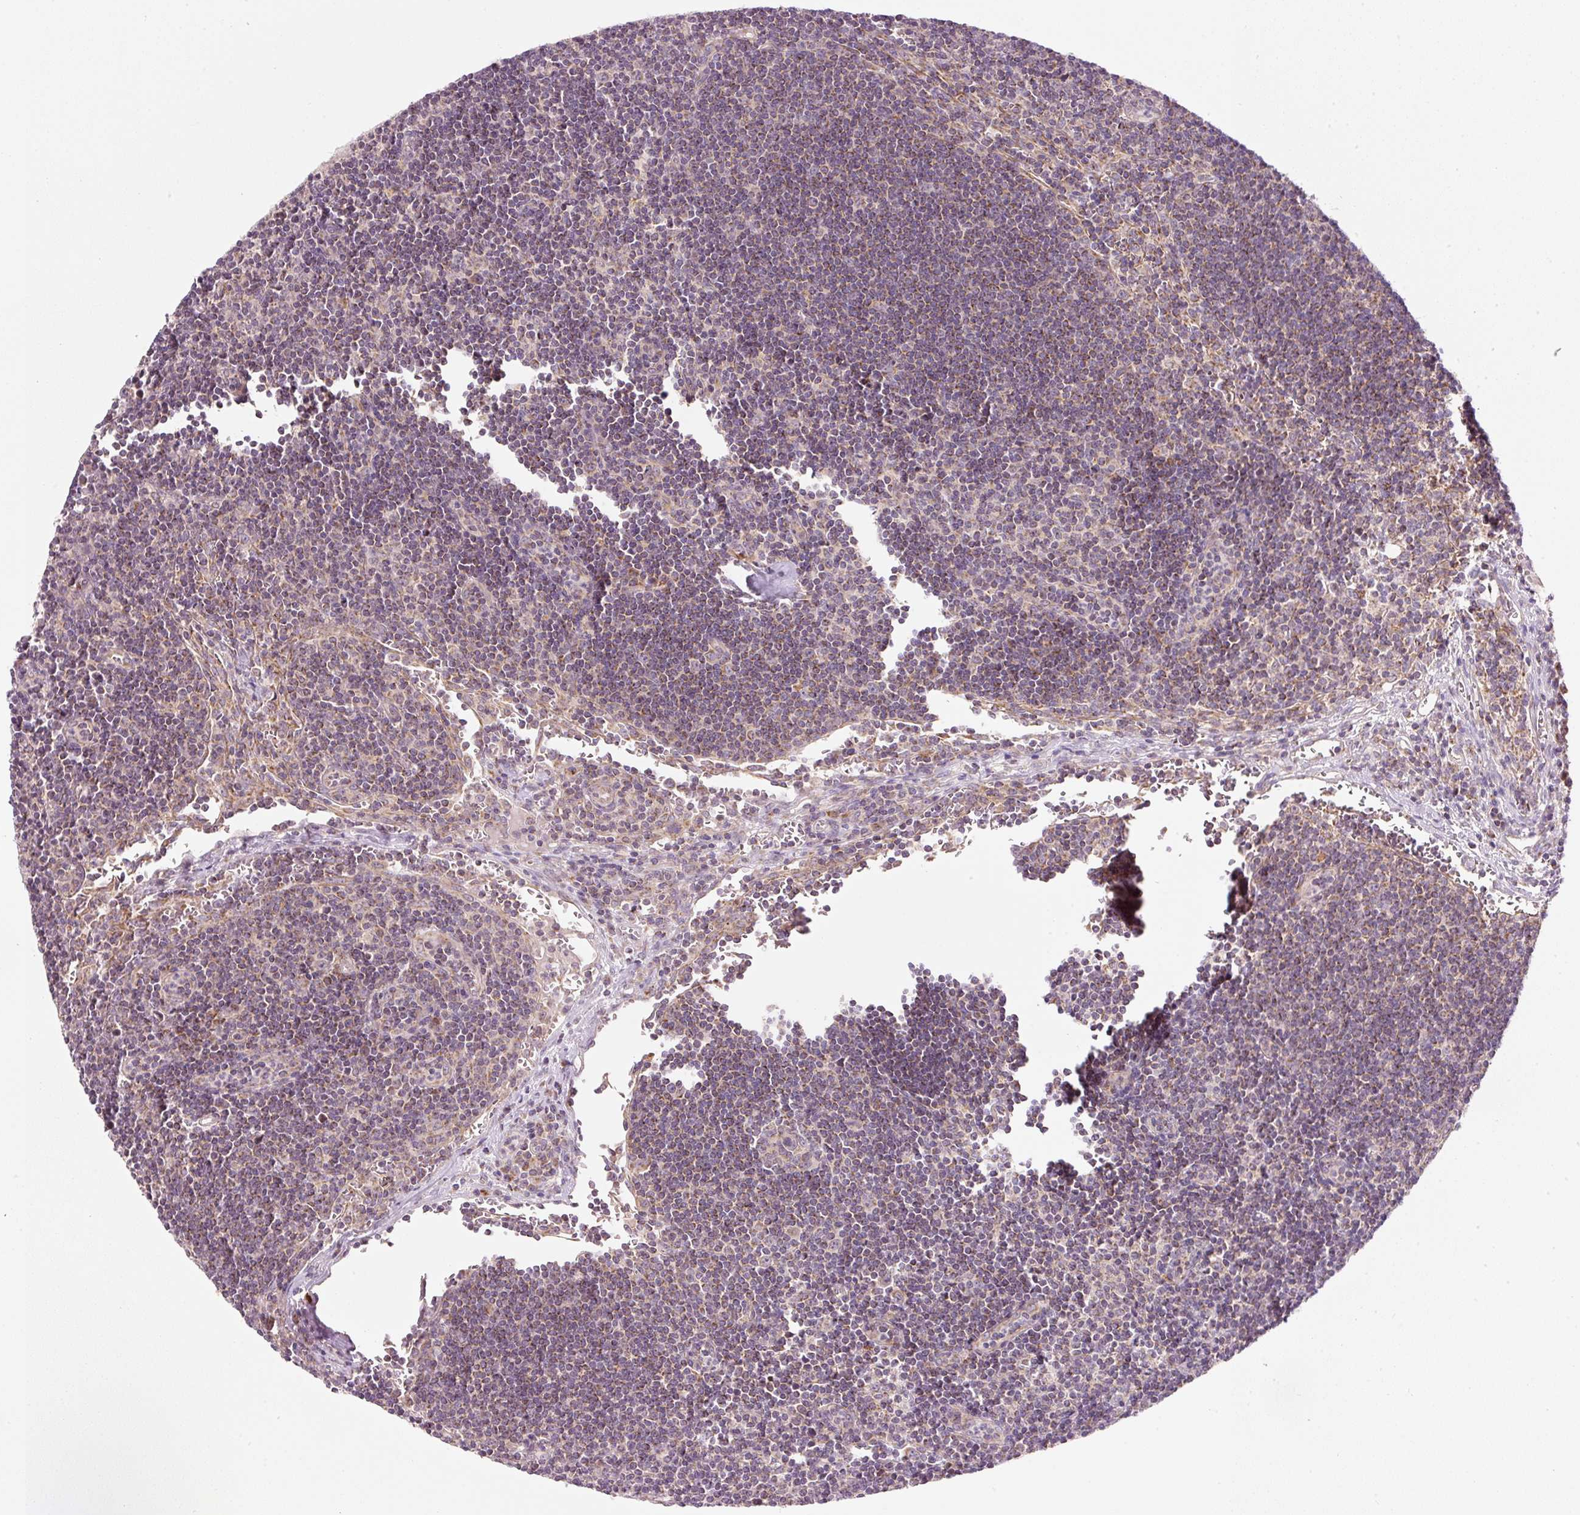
{"staining": {"intensity": "negative", "quantity": "none", "location": "none"}, "tissue": "lymph node", "cell_type": "Germinal center cells", "image_type": "normal", "snomed": [{"axis": "morphology", "description": "Normal tissue, NOS"}, {"axis": "topography", "description": "Lymph node"}], "caption": "DAB (3,3'-diaminobenzidine) immunohistochemical staining of unremarkable human lymph node displays no significant positivity in germinal center cells. Brightfield microscopy of immunohistochemistry (IHC) stained with DAB (3,3'-diaminobenzidine) (brown) and hematoxylin (blue), captured at high magnification.", "gene": "FAM78B", "patient": {"sex": "female", "age": 29}}